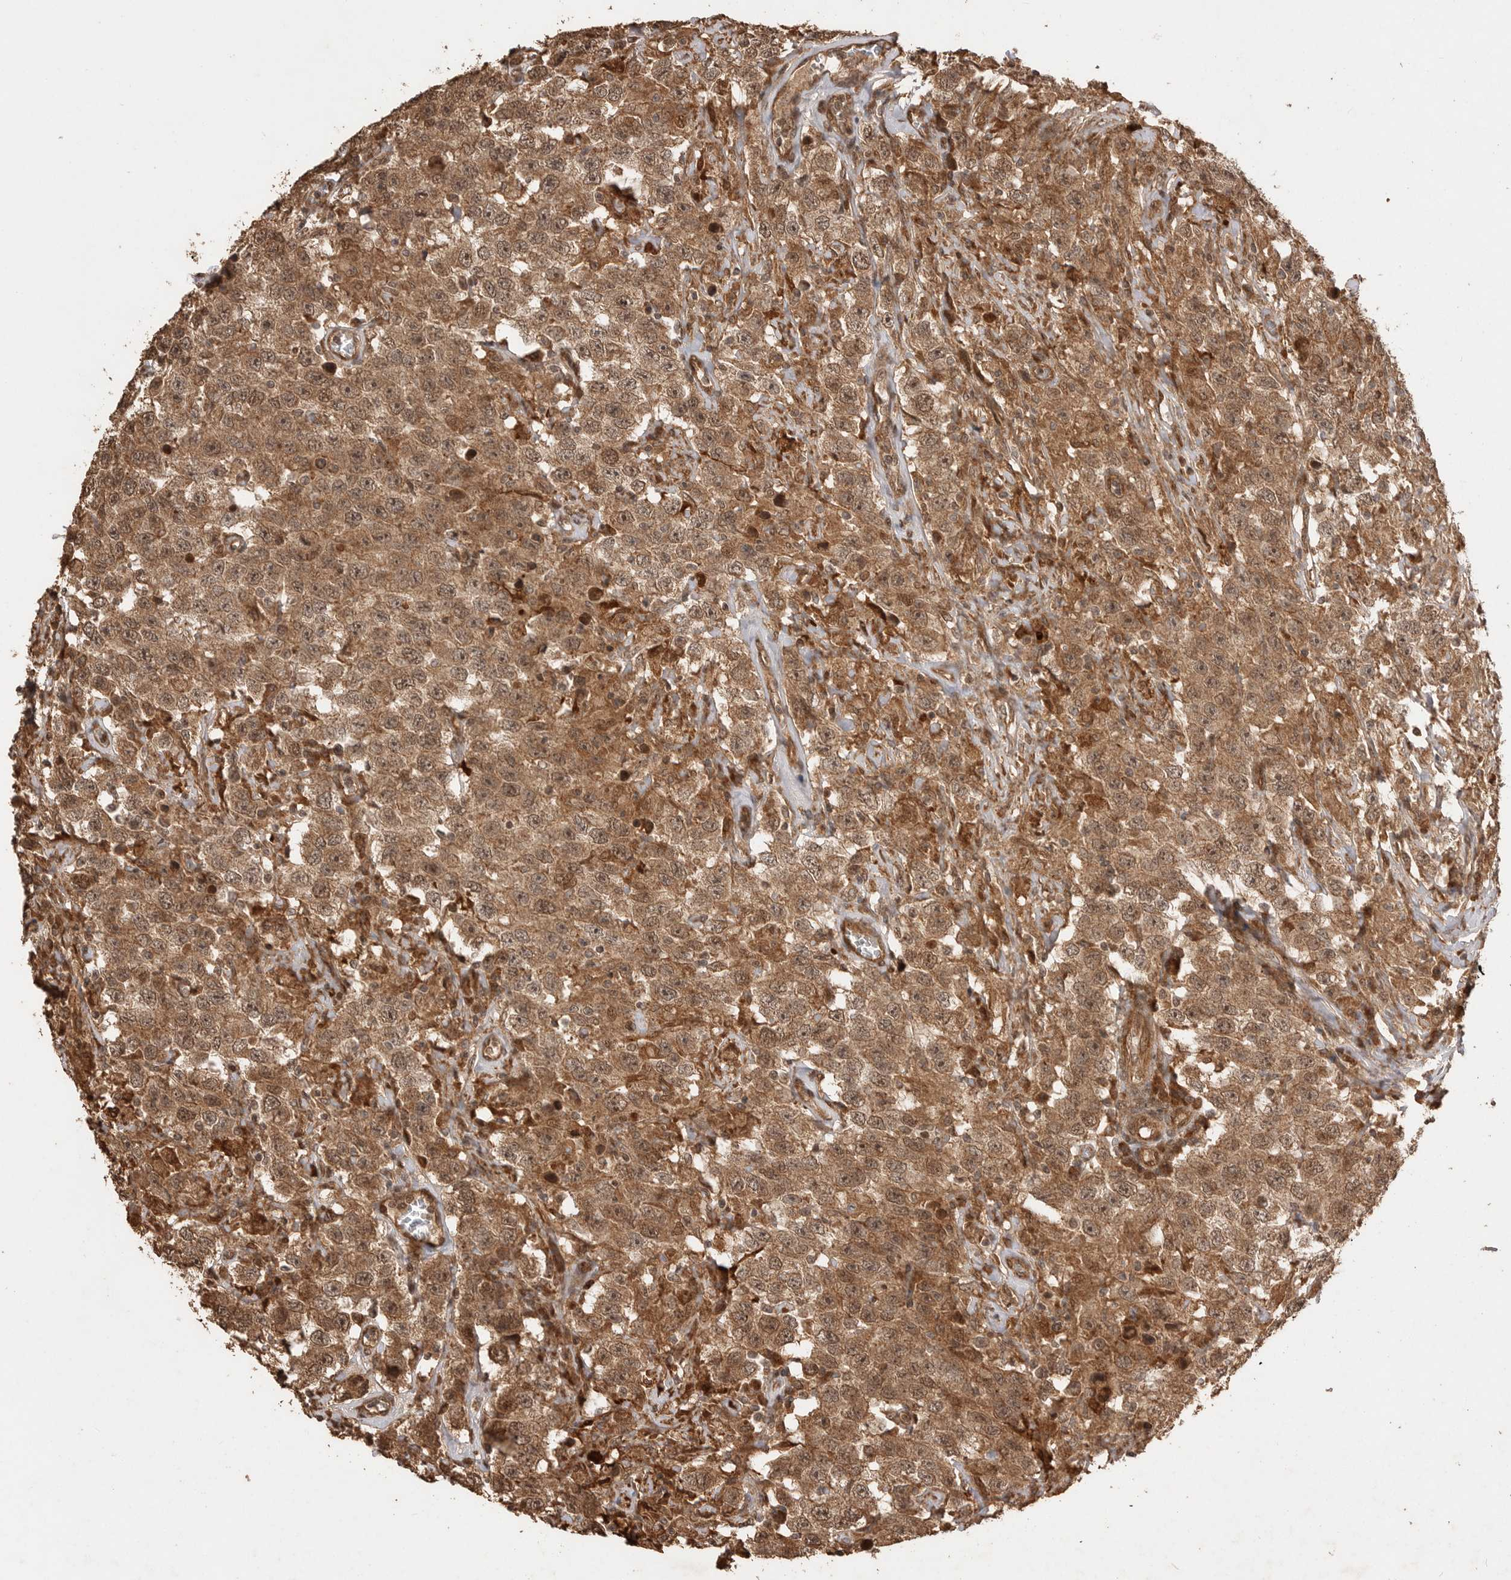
{"staining": {"intensity": "moderate", "quantity": ">75%", "location": "cytoplasmic/membranous"}, "tissue": "testis cancer", "cell_type": "Tumor cells", "image_type": "cancer", "snomed": [{"axis": "morphology", "description": "Seminoma, NOS"}, {"axis": "topography", "description": "Testis"}], "caption": "The immunohistochemical stain shows moderate cytoplasmic/membranous staining in tumor cells of testis seminoma tissue. (Stains: DAB (3,3'-diaminobenzidine) in brown, nuclei in blue, Microscopy: brightfield microscopy at high magnification).", "gene": "BOC", "patient": {"sex": "male", "age": 41}}